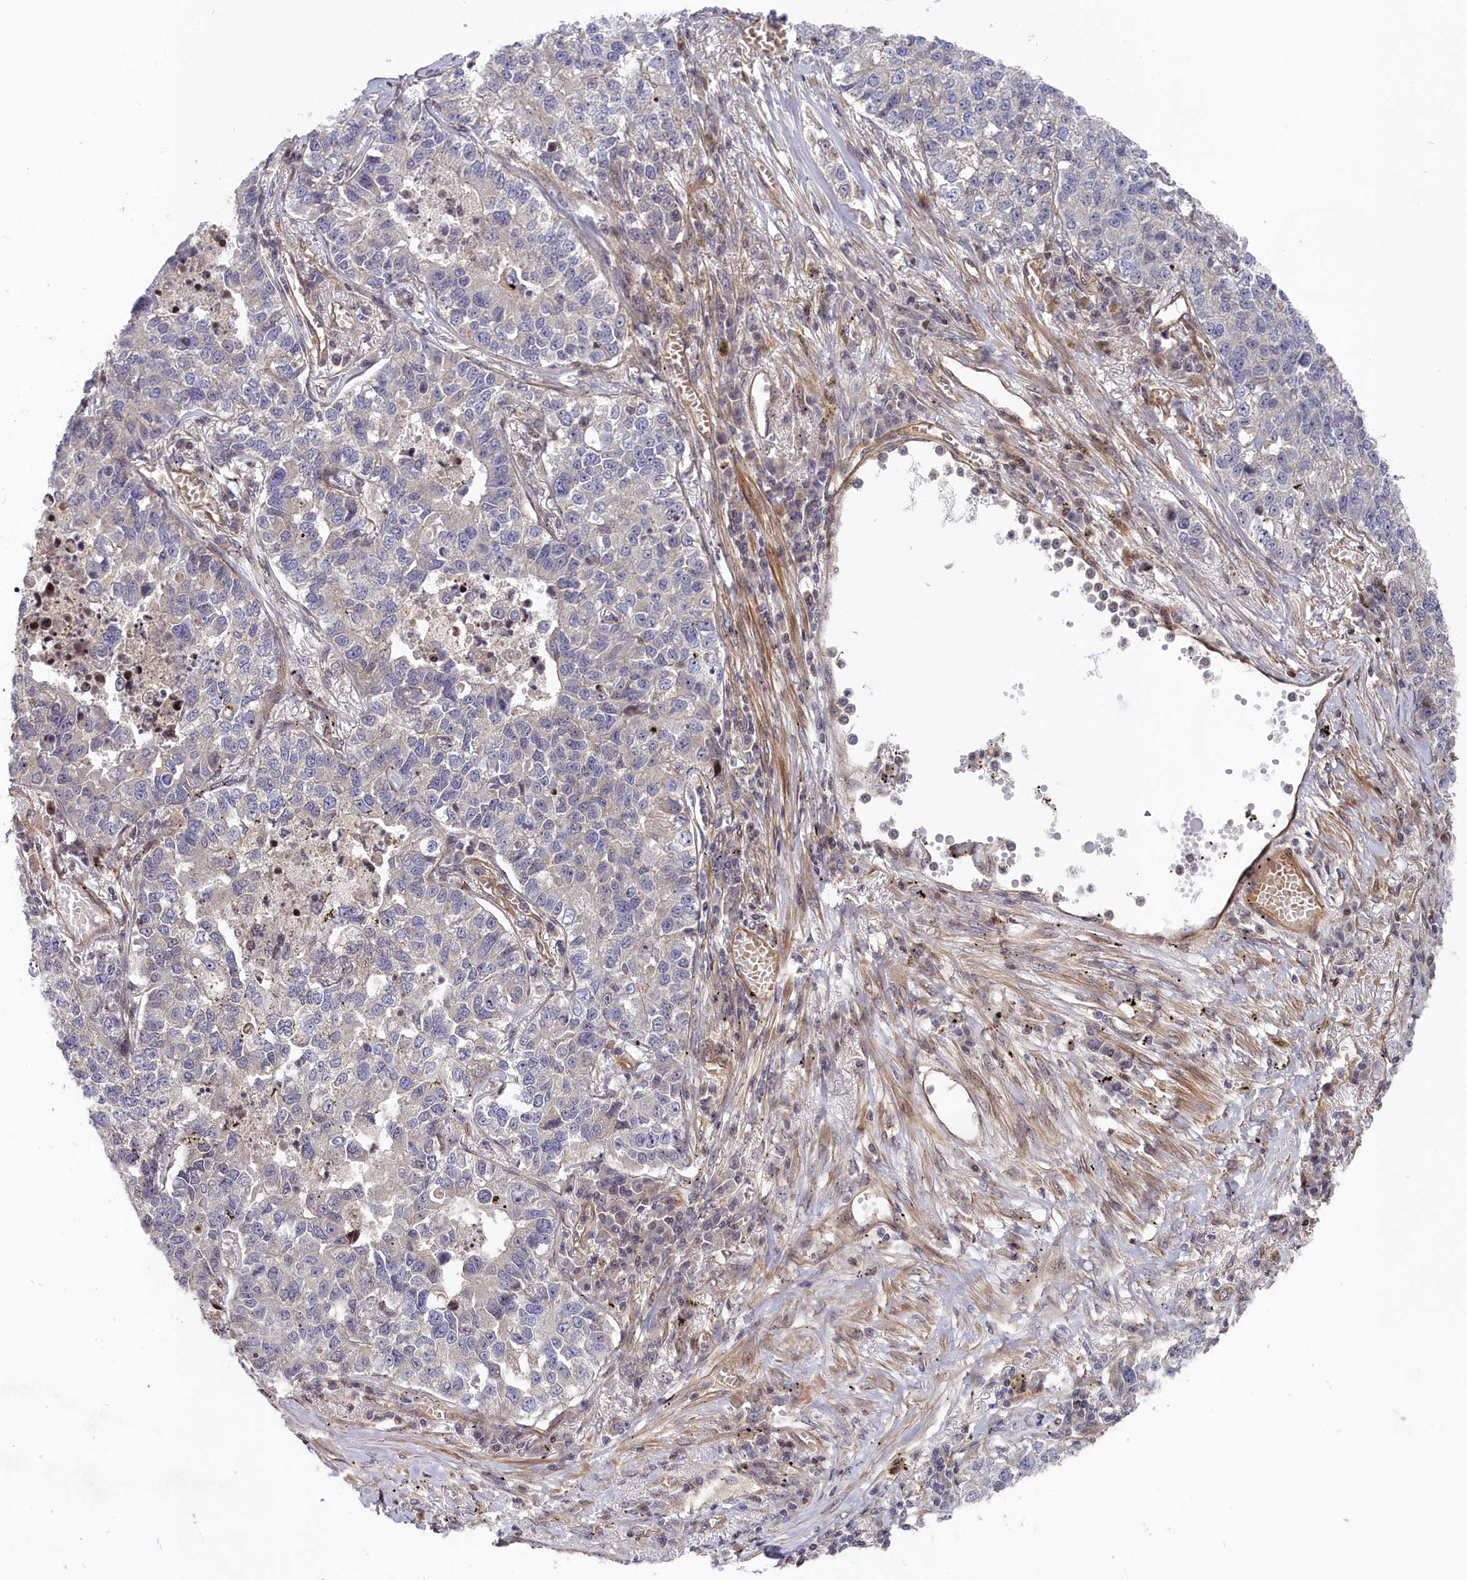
{"staining": {"intensity": "negative", "quantity": "none", "location": "none"}, "tissue": "lung cancer", "cell_type": "Tumor cells", "image_type": "cancer", "snomed": [{"axis": "morphology", "description": "Adenocarcinoma, NOS"}, {"axis": "topography", "description": "Lung"}], "caption": "Immunohistochemistry of lung cancer exhibits no positivity in tumor cells.", "gene": "CEP44", "patient": {"sex": "male", "age": 49}}